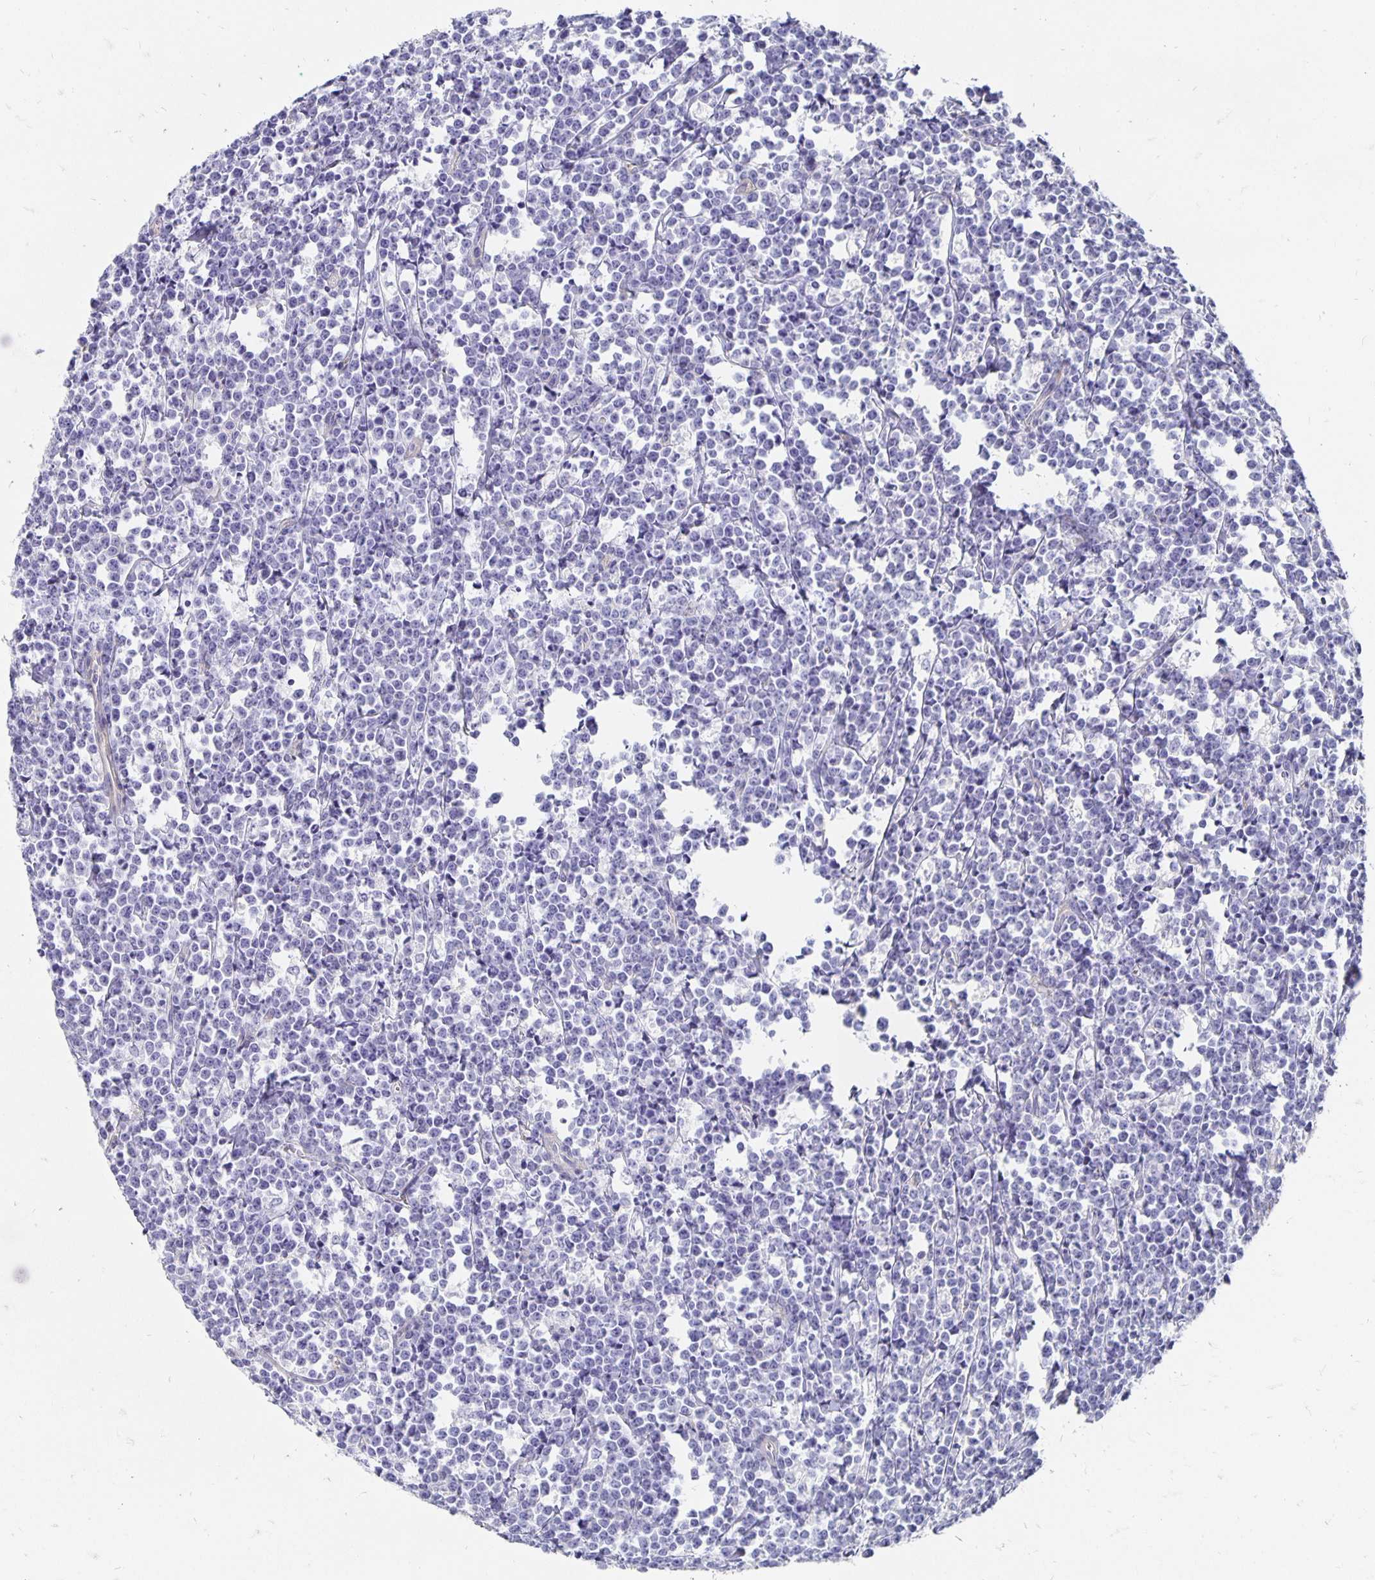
{"staining": {"intensity": "negative", "quantity": "none", "location": "none"}, "tissue": "lymphoma", "cell_type": "Tumor cells", "image_type": "cancer", "snomed": [{"axis": "morphology", "description": "Malignant lymphoma, non-Hodgkin's type, High grade"}, {"axis": "topography", "description": "Small intestine"}], "caption": "Lymphoma was stained to show a protein in brown. There is no significant staining in tumor cells.", "gene": "APOB", "patient": {"sex": "female", "age": 56}}